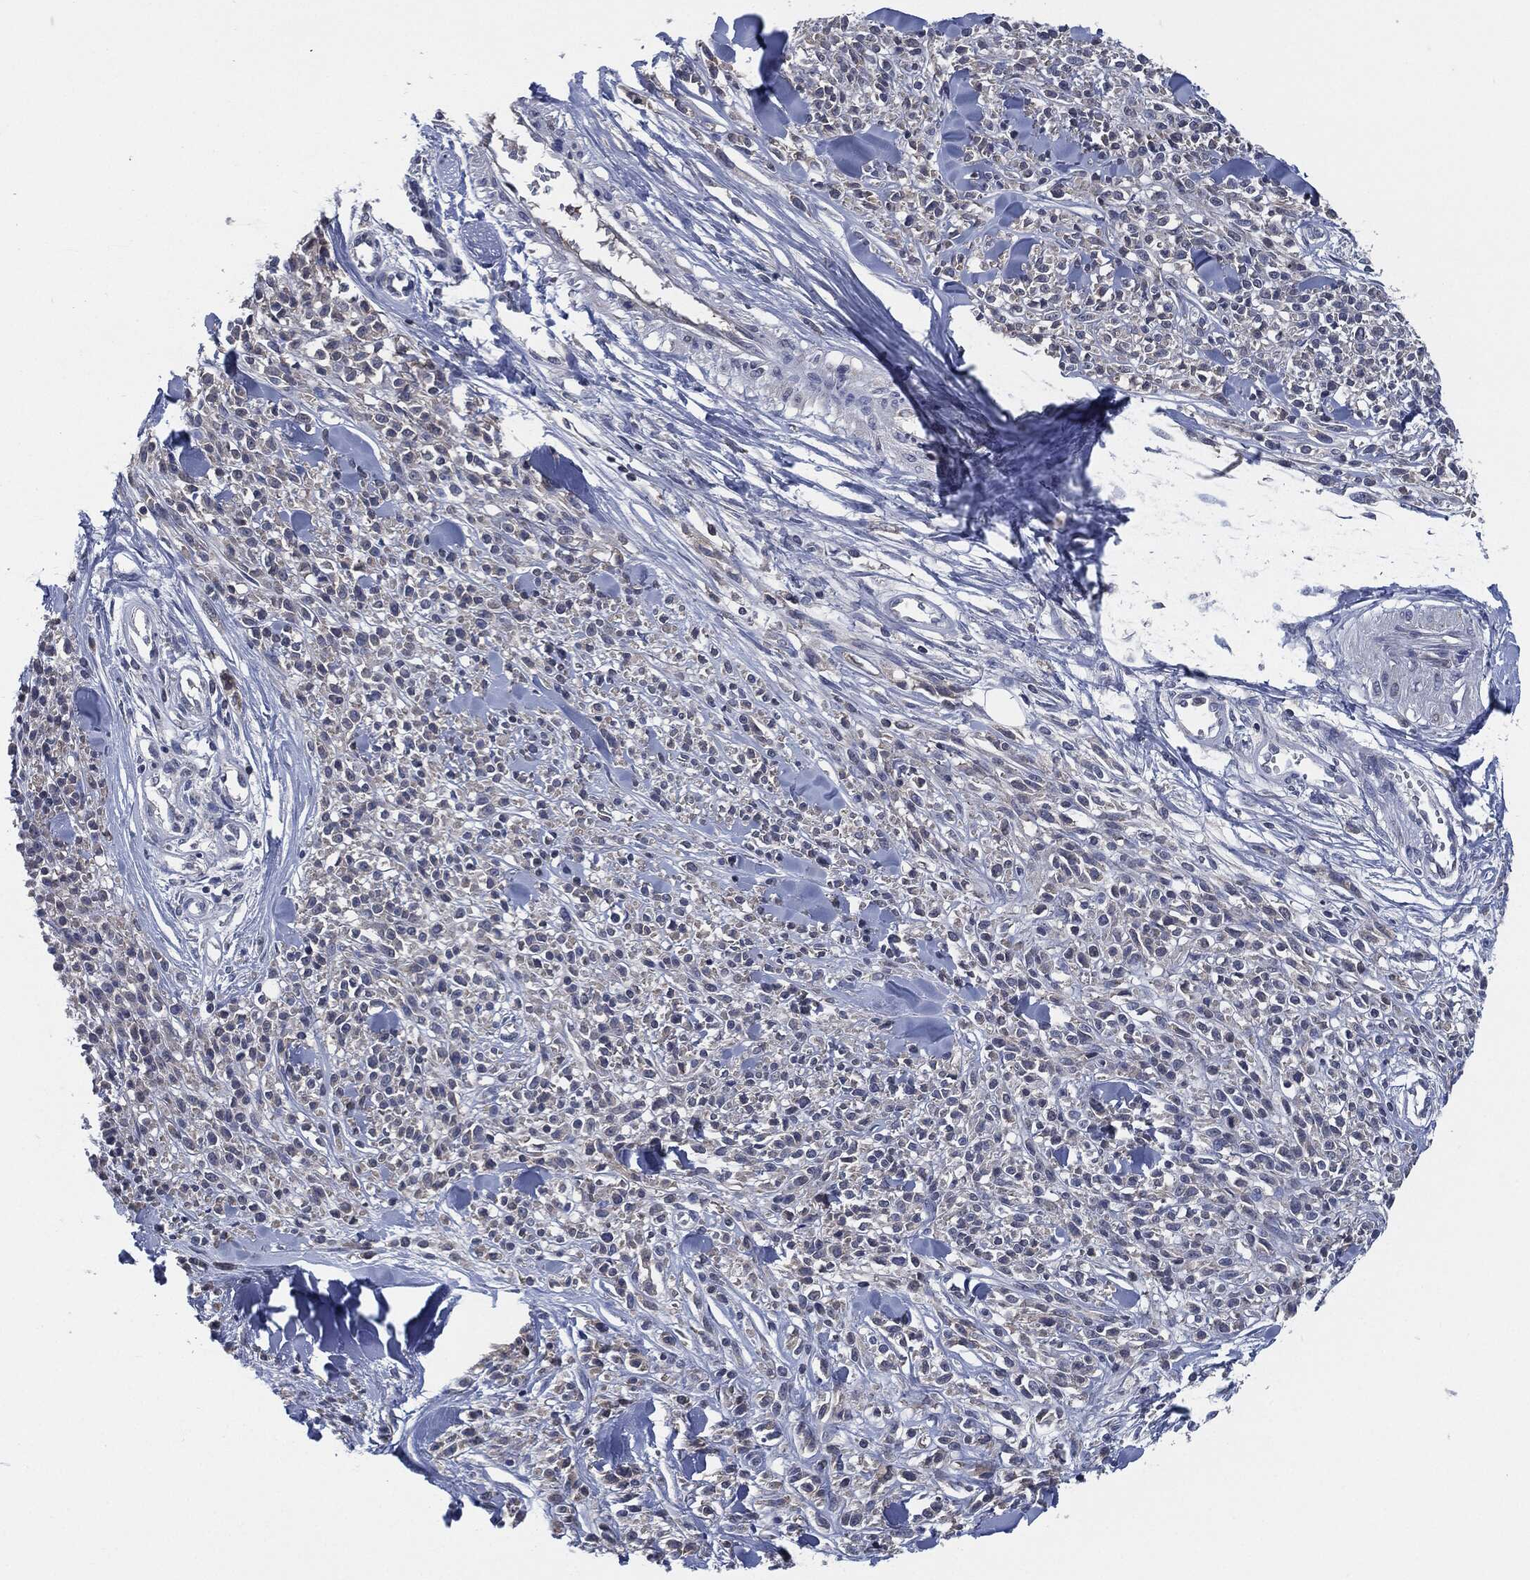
{"staining": {"intensity": "negative", "quantity": "none", "location": "none"}, "tissue": "melanoma", "cell_type": "Tumor cells", "image_type": "cancer", "snomed": [{"axis": "morphology", "description": "Malignant melanoma, NOS"}, {"axis": "topography", "description": "Skin"}, {"axis": "topography", "description": "Skin of trunk"}], "caption": "Immunohistochemical staining of human malignant melanoma reveals no significant positivity in tumor cells.", "gene": "IL2RG", "patient": {"sex": "male", "age": 74}}